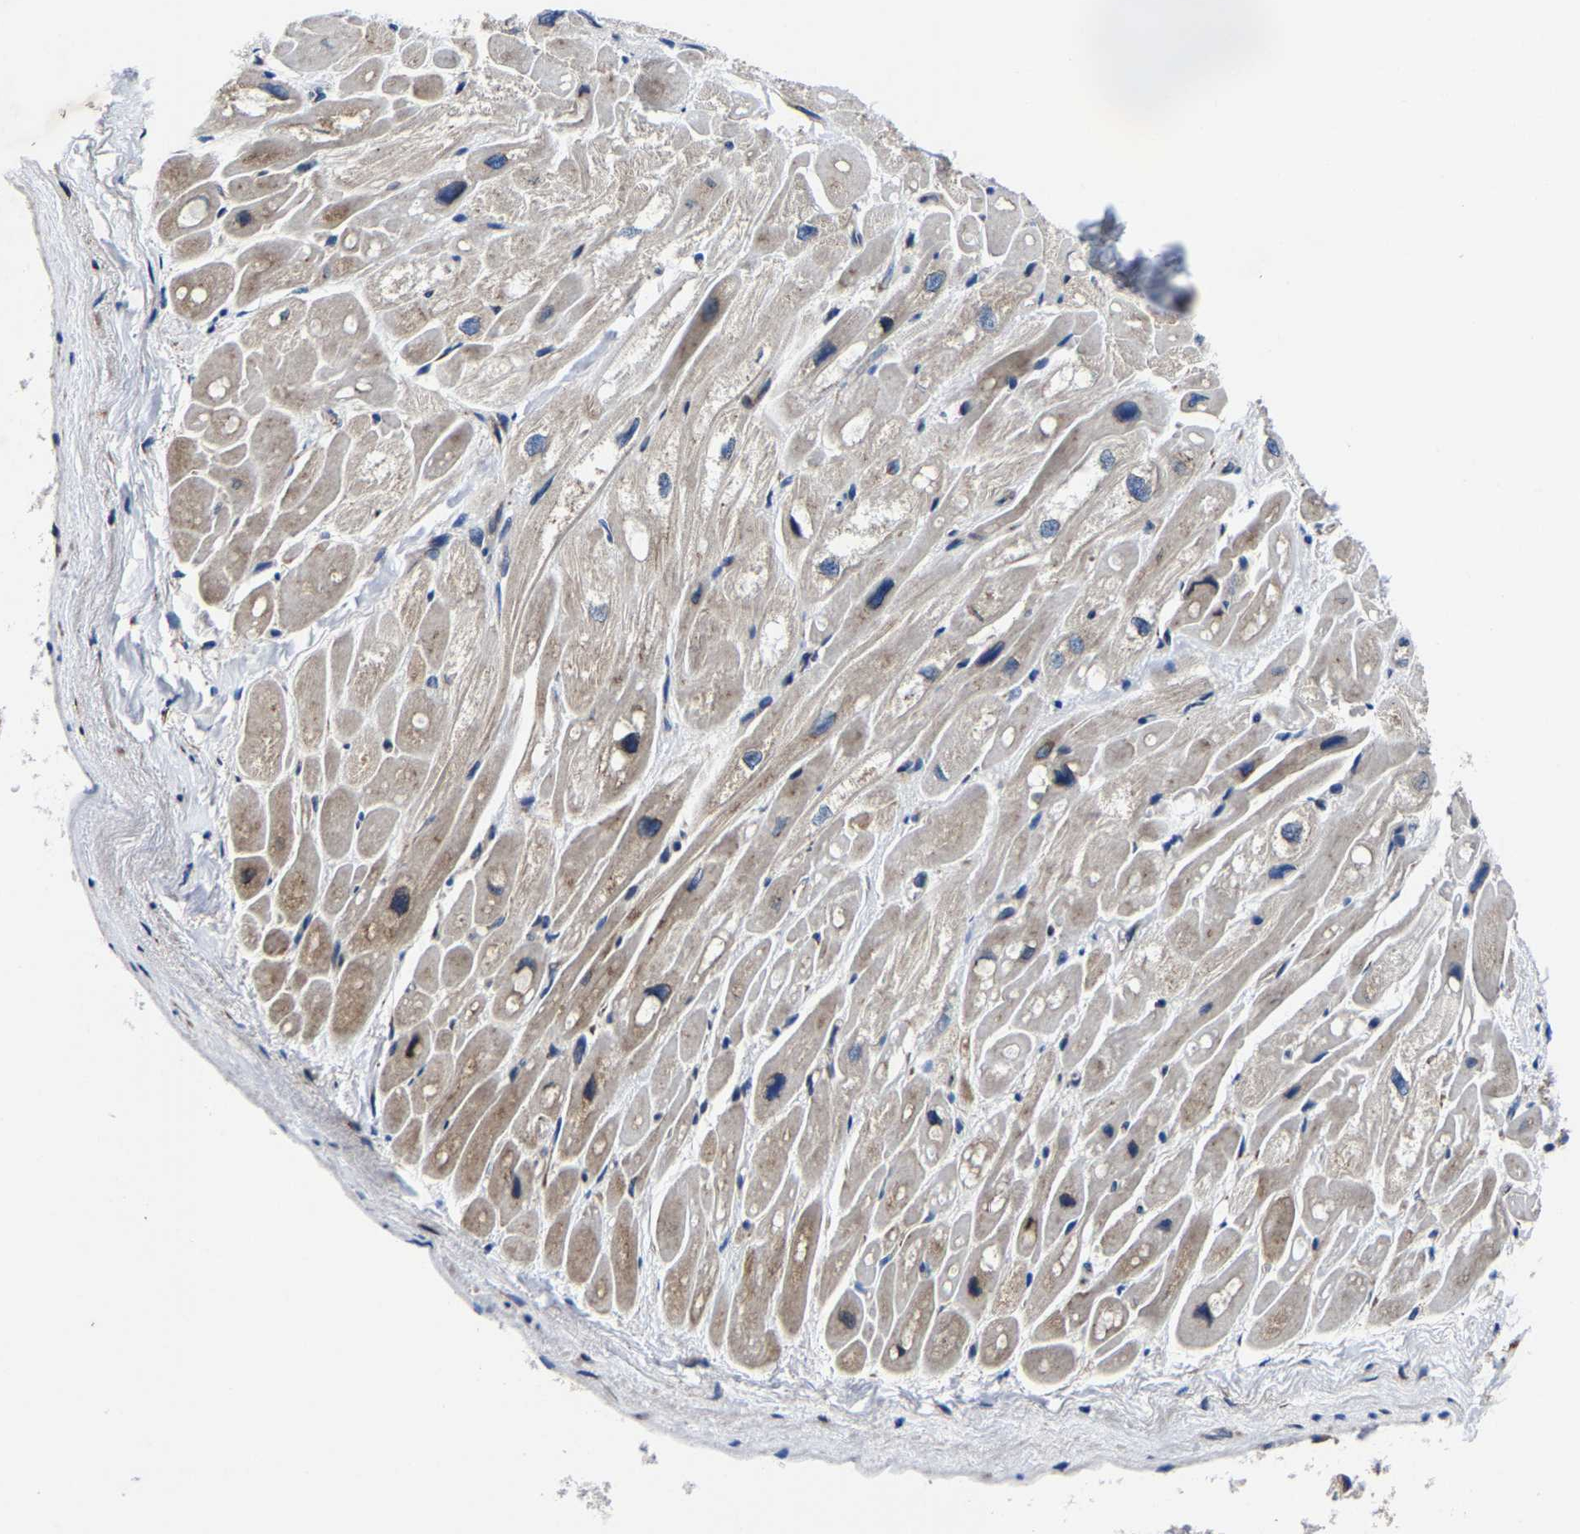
{"staining": {"intensity": "weak", "quantity": ">75%", "location": "cytoplasmic/membranous"}, "tissue": "heart muscle", "cell_type": "Cardiomyocytes", "image_type": "normal", "snomed": [{"axis": "morphology", "description": "Normal tissue, NOS"}, {"axis": "topography", "description": "Heart"}], "caption": "Cardiomyocytes reveal low levels of weak cytoplasmic/membranous staining in about >75% of cells in unremarkable human heart muscle. The staining is performed using DAB brown chromogen to label protein expression. The nuclei are counter-stained blue using hematoxylin.", "gene": "EBAG9", "patient": {"sex": "male", "age": 49}}